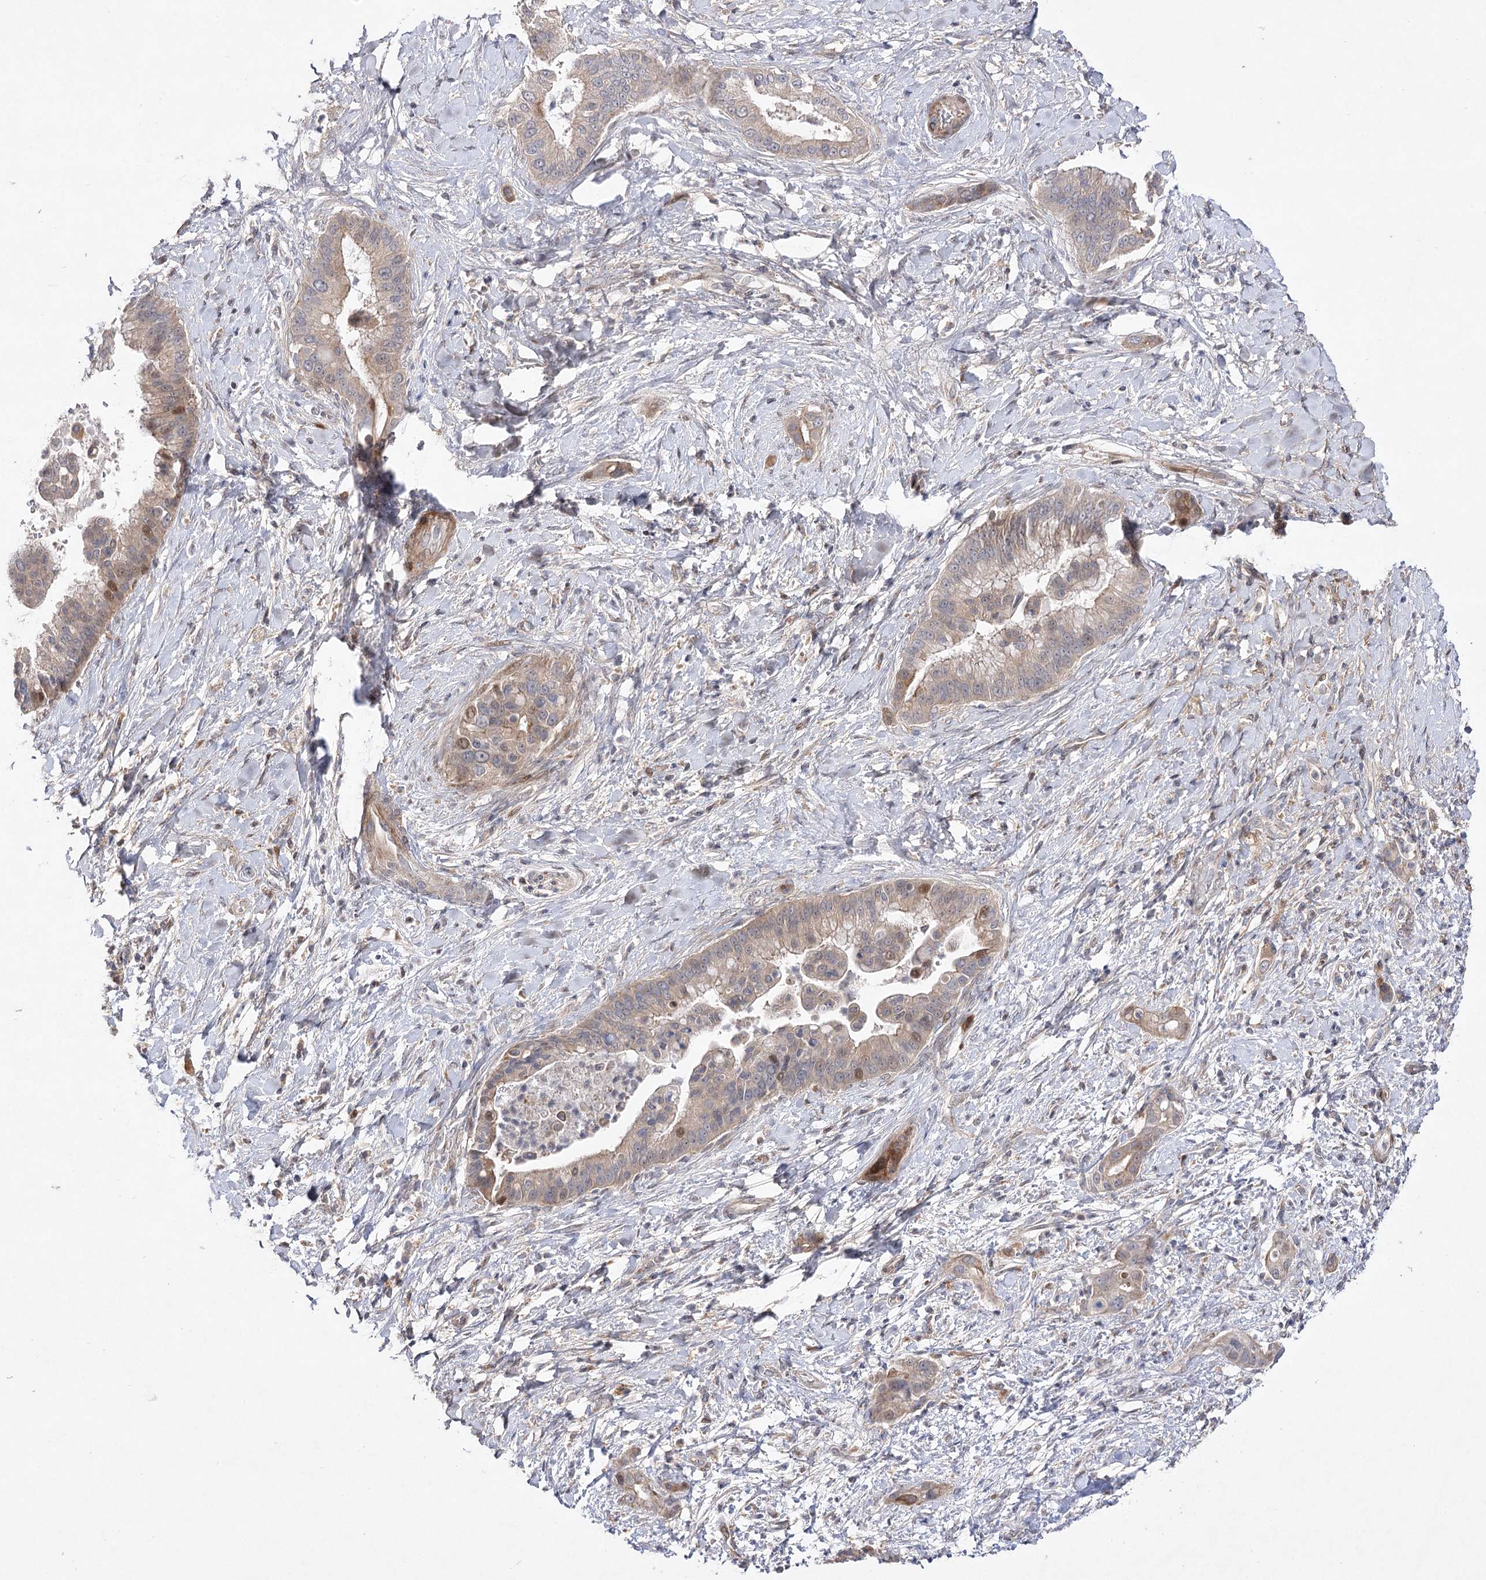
{"staining": {"intensity": "moderate", "quantity": "<25%", "location": "cytoplasmic/membranous,nuclear"}, "tissue": "liver cancer", "cell_type": "Tumor cells", "image_type": "cancer", "snomed": [{"axis": "morphology", "description": "Cholangiocarcinoma"}, {"axis": "topography", "description": "Liver"}], "caption": "Protein staining of liver cholangiocarcinoma tissue reveals moderate cytoplasmic/membranous and nuclear positivity in about <25% of tumor cells.", "gene": "OBSL1", "patient": {"sex": "female", "age": 54}}